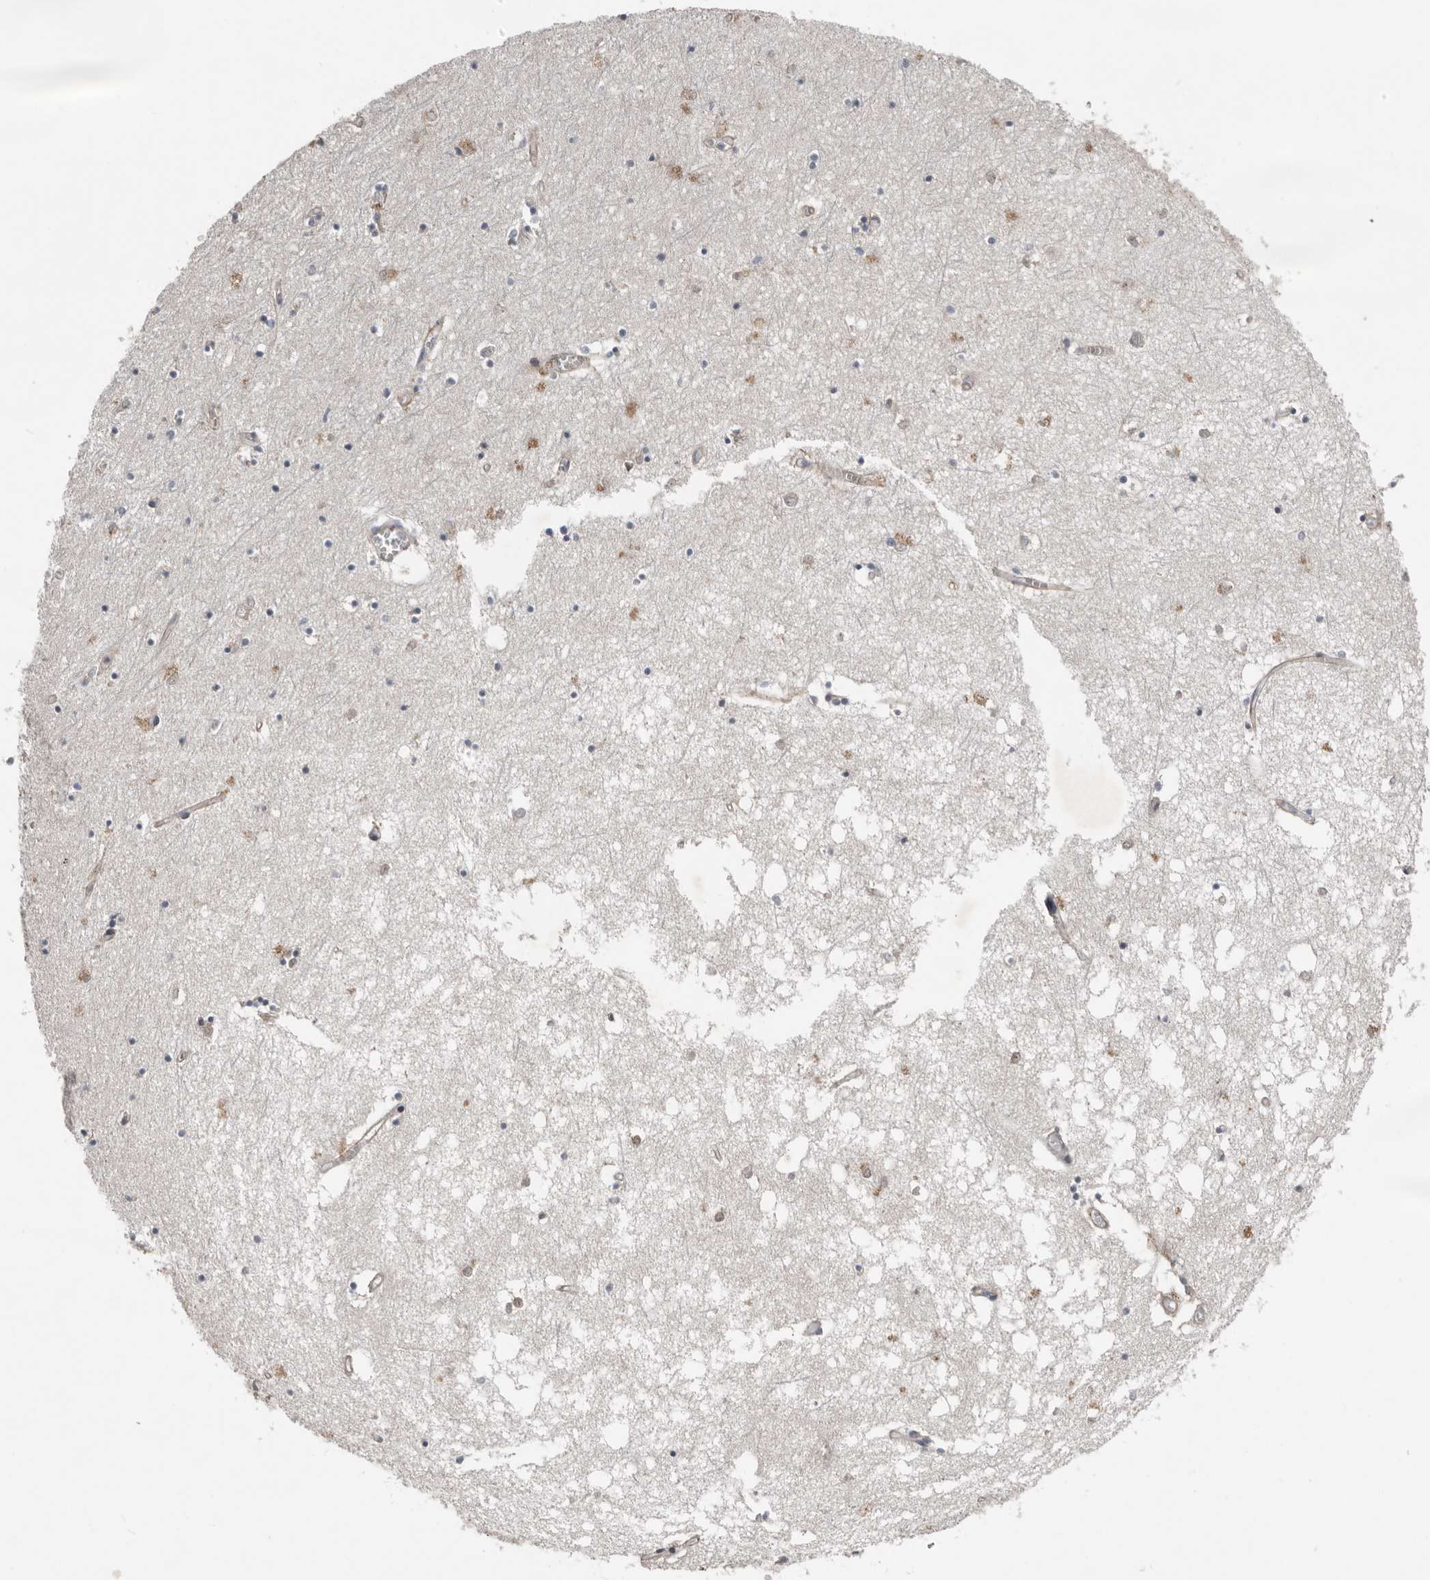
{"staining": {"intensity": "negative", "quantity": "none", "location": "none"}, "tissue": "hippocampus", "cell_type": "Glial cells", "image_type": "normal", "snomed": [{"axis": "morphology", "description": "Normal tissue, NOS"}, {"axis": "topography", "description": "Hippocampus"}], "caption": "Immunohistochemistry (IHC) image of normal hippocampus: hippocampus stained with DAB reveals no significant protein expression in glial cells.", "gene": "RANBP17", "patient": {"sex": "male", "age": 70}}